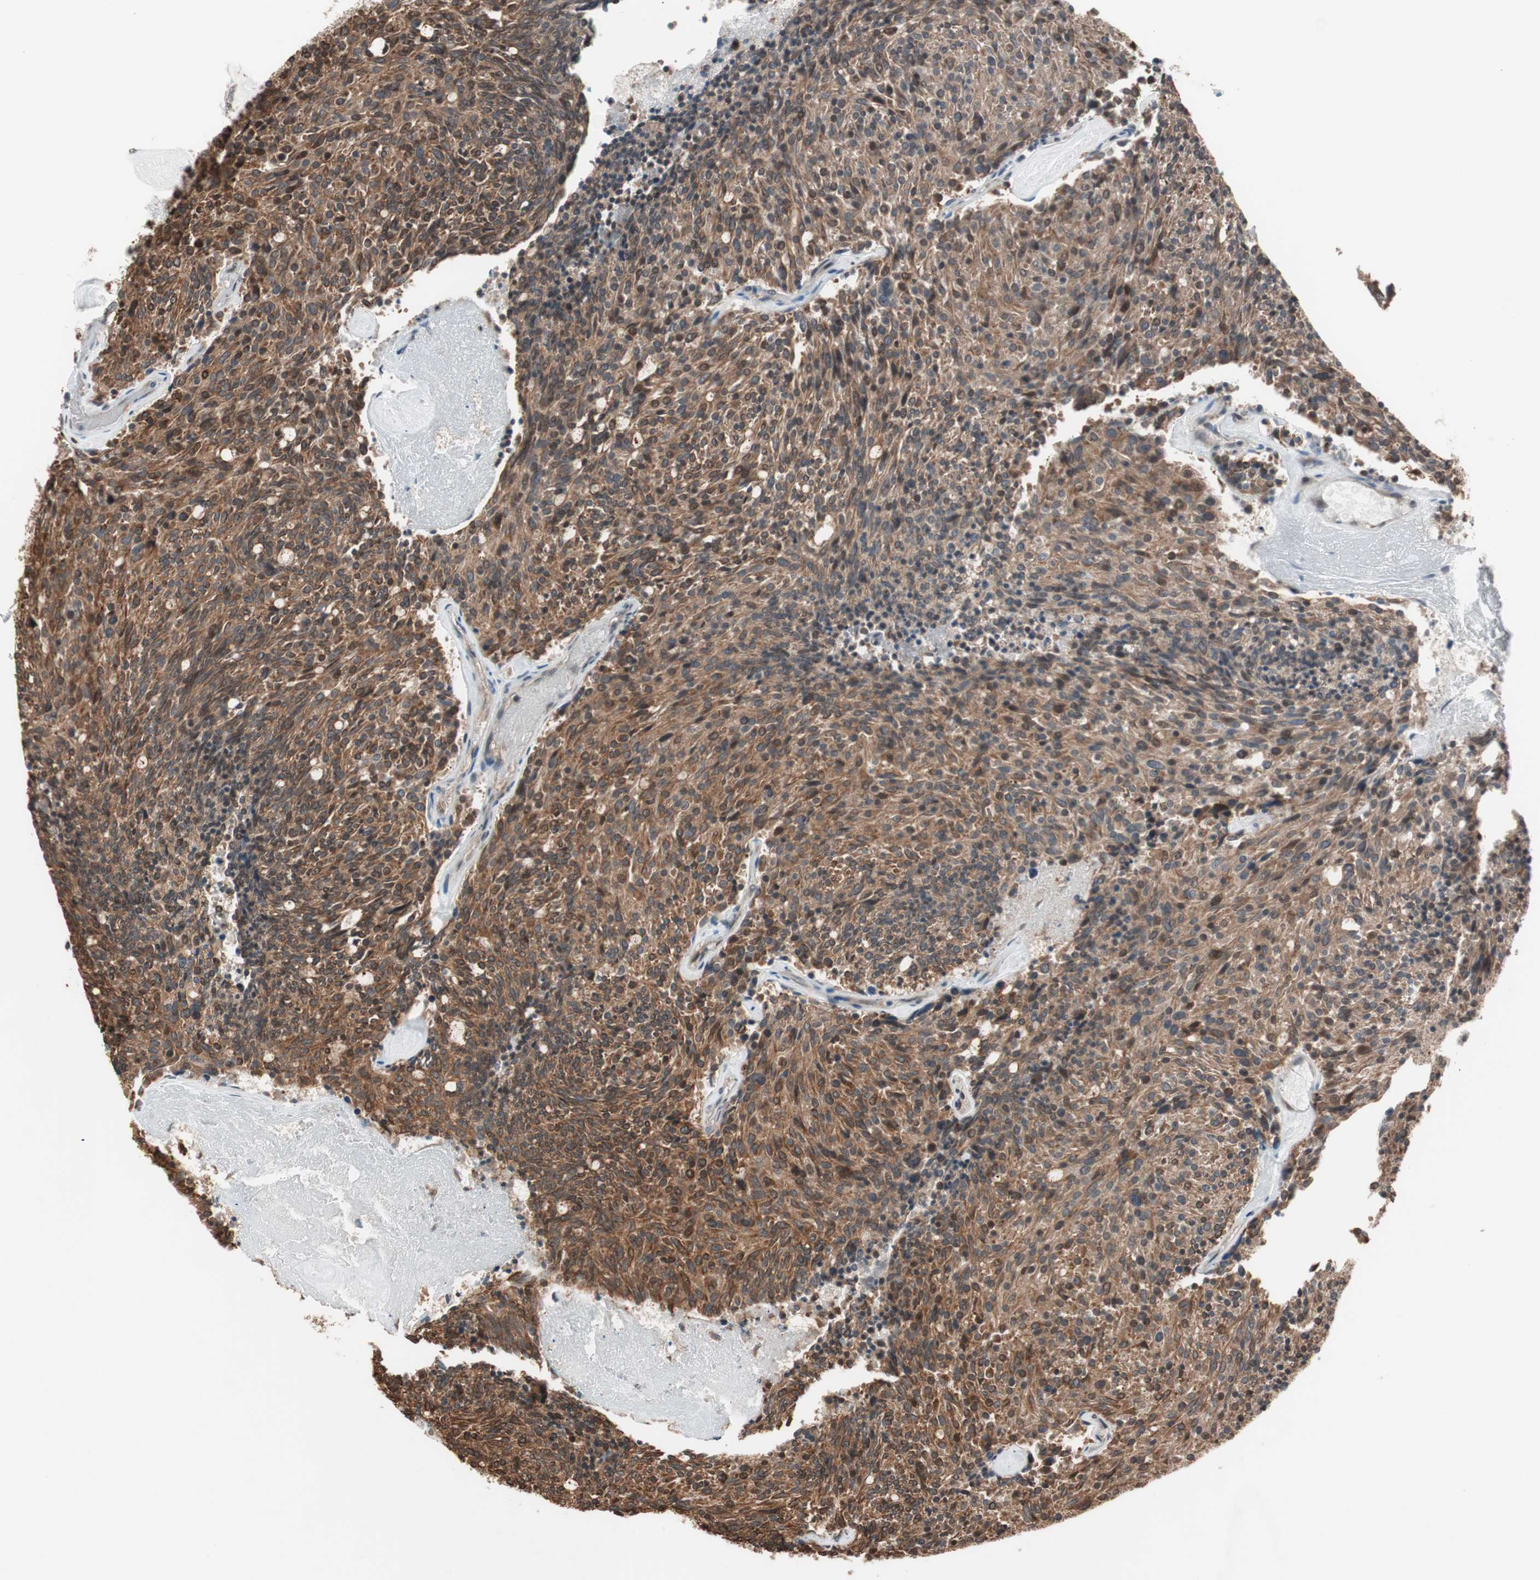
{"staining": {"intensity": "strong", "quantity": ">75%", "location": "cytoplasmic/membranous"}, "tissue": "carcinoid", "cell_type": "Tumor cells", "image_type": "cancer", "snomed": [{"axis": "morphology", "description": "Carcinoid, malignant, NOS"}, {"axis": "topography", "description": "Pancreas"}], "caption": "Brown immunohistochemical staining in carcinoid exhibits strong cytoplasmic/membranous positivity in about >75% of tumor cells.", "gene": "FBXO5", "patient": {"sex": "female", "age": 54}}